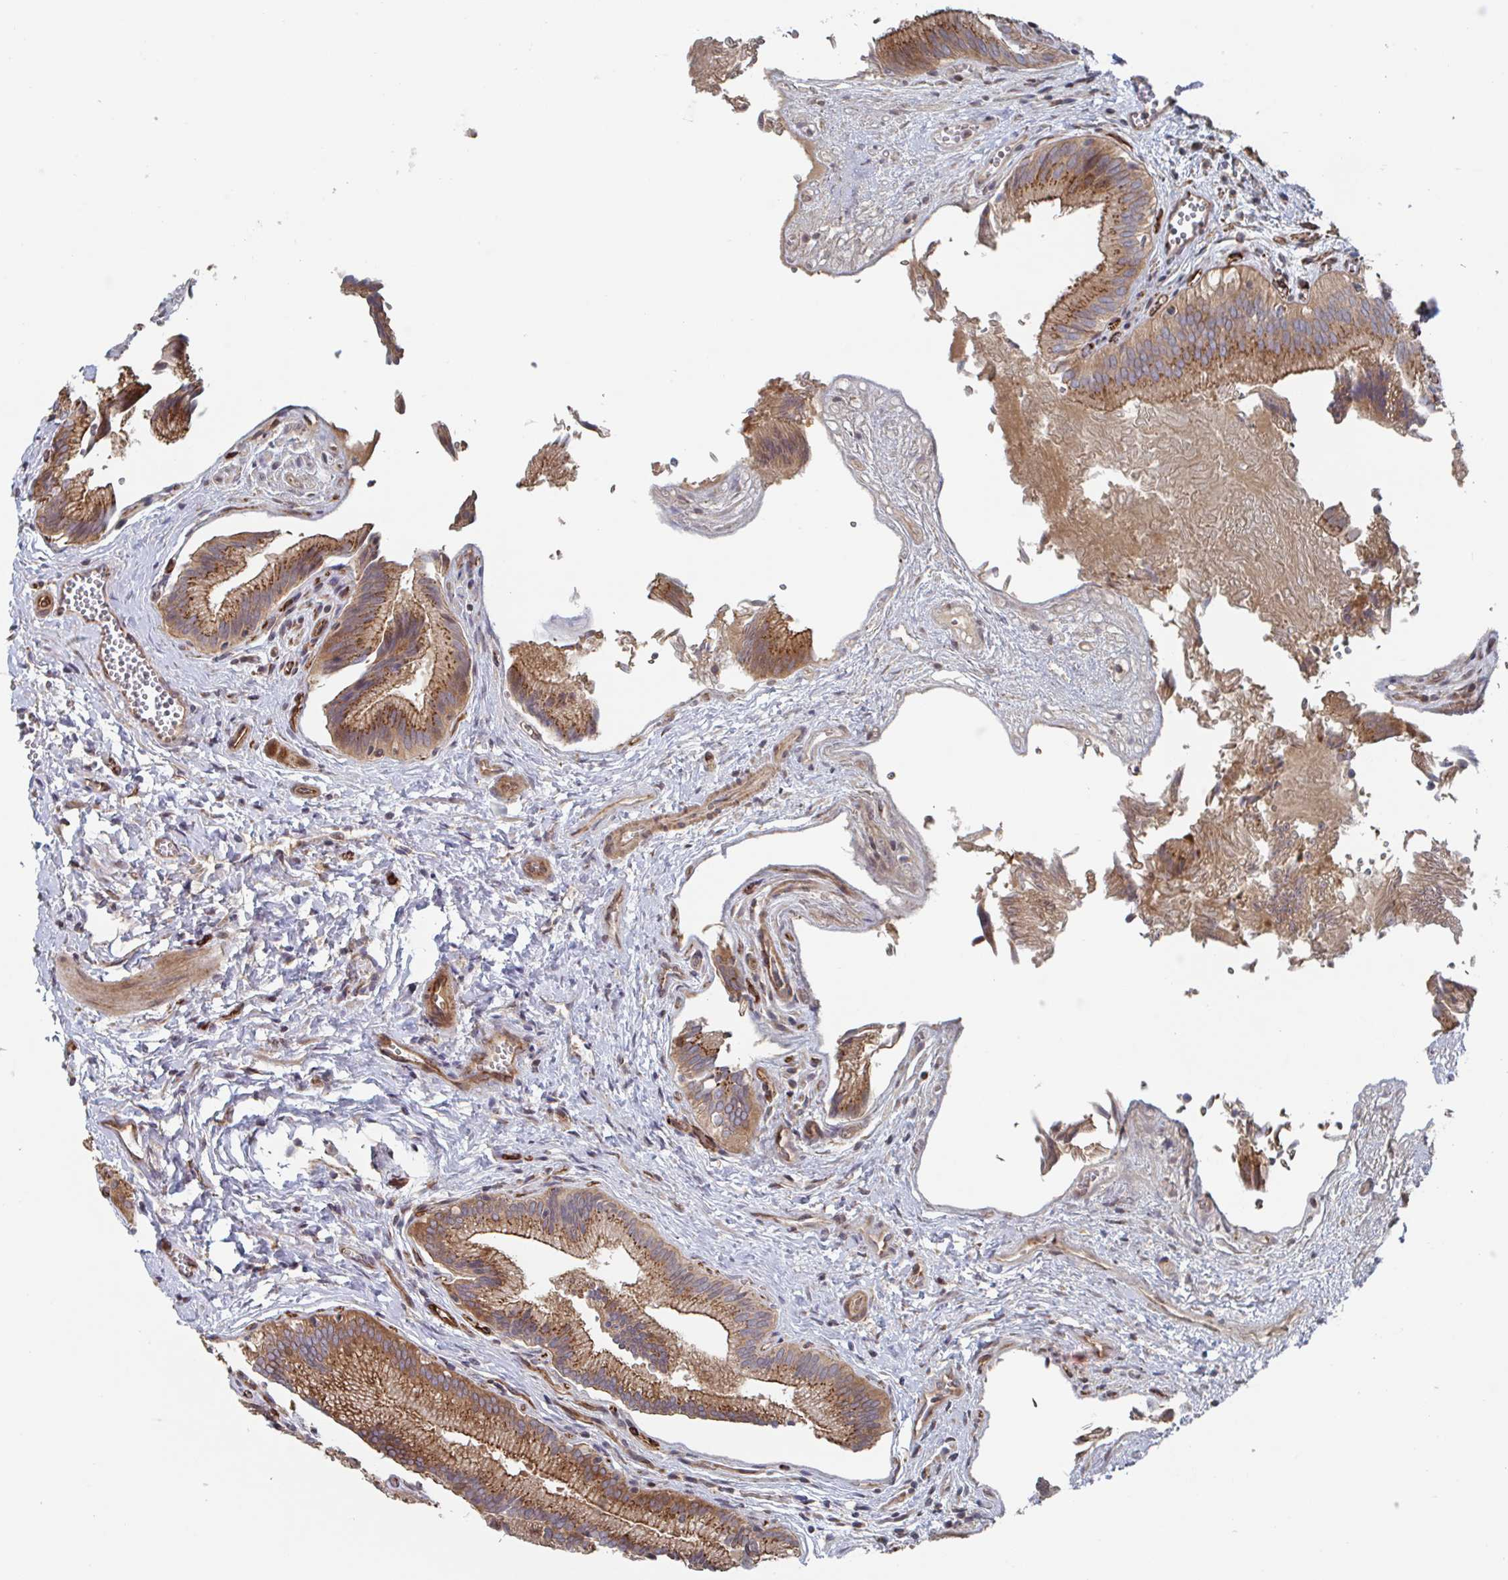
{"staining": {"intensity": "strong", "quantity": ">75%", "location": "cytoplasmic/membranous"}, "tissue": "gallbladder", "cell_type": "Glandular cells", "image_type": "normal", "snomed": [{"axis": "morphology", "description": "Normal tissue, NOS"}, {"axis": "topography", "description": "Gallbladder"}], "caption": "Immunohistochemistry (IHC) staining of unremarkable gallbladder, which exhibits high levels of strong cytoplasmic/membranous staining in about >75% of glandular cells indicating strong cytoplasmic/membranous protein positivity. The staining was performed using DAB (brown) for protein detection and nuclei were counterstained in hematoxylin (blue).", "gene": "DVL3", "patient": {"sex": "male", "age": 17}}